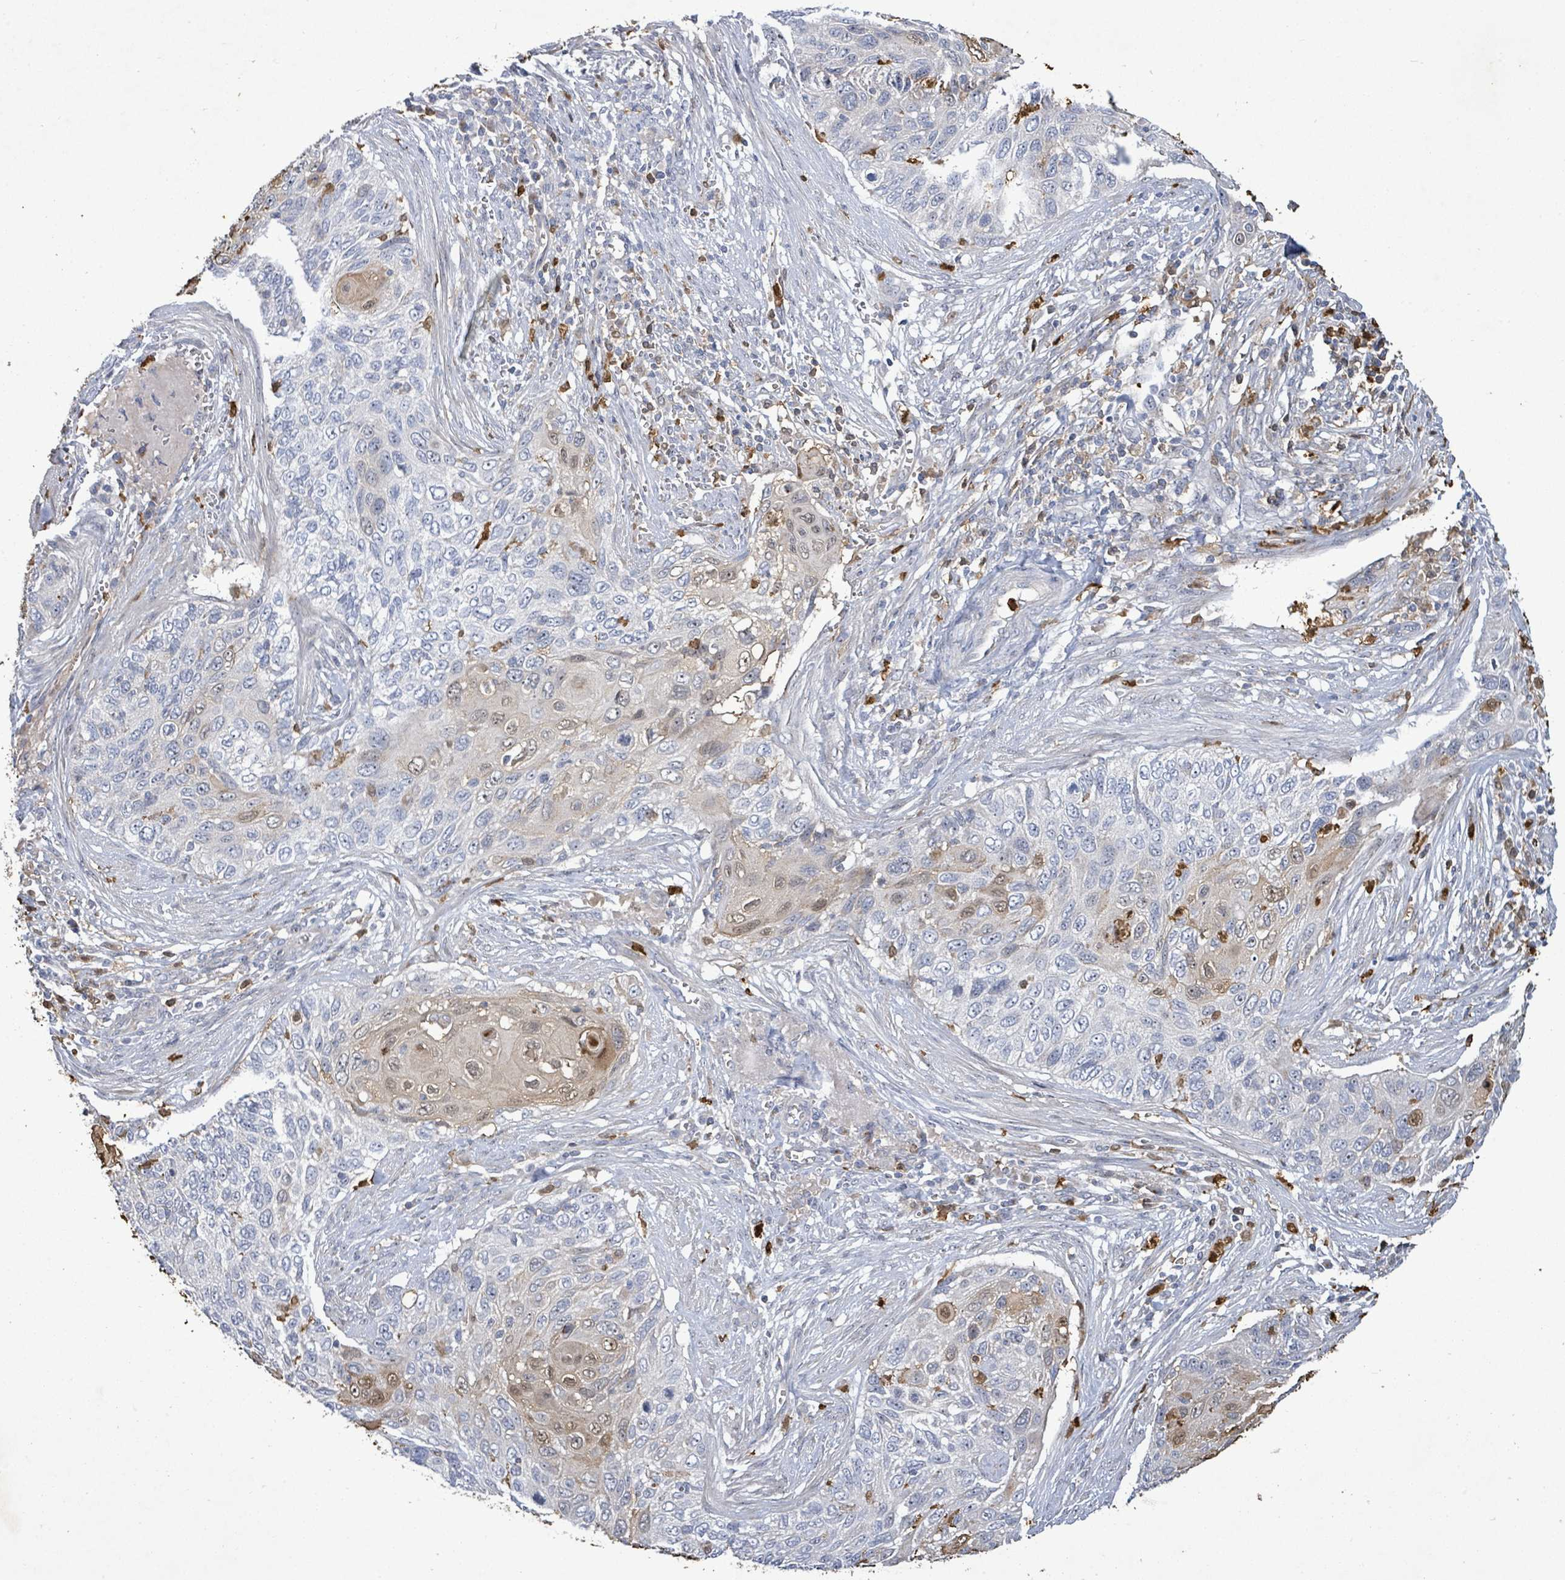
{"staining": {"intensity": "negative", "quantity": "none", "location": "none"}, "tissue": "cervical cancer", "cell_type": "Tumor cells", "image_type": "cancer", "snomed": [{"axis": "morphology", "description": "Squamous cell carcinoma, NOS"}, {"axis": "topography", "description": "Cervix"}], "caption": "Image shows no significant protein expression in tumor cells of squamous cell carcinoma (cervical).", "gene": "FAM210A", "patient": {"sex": "female", "age": 70}}